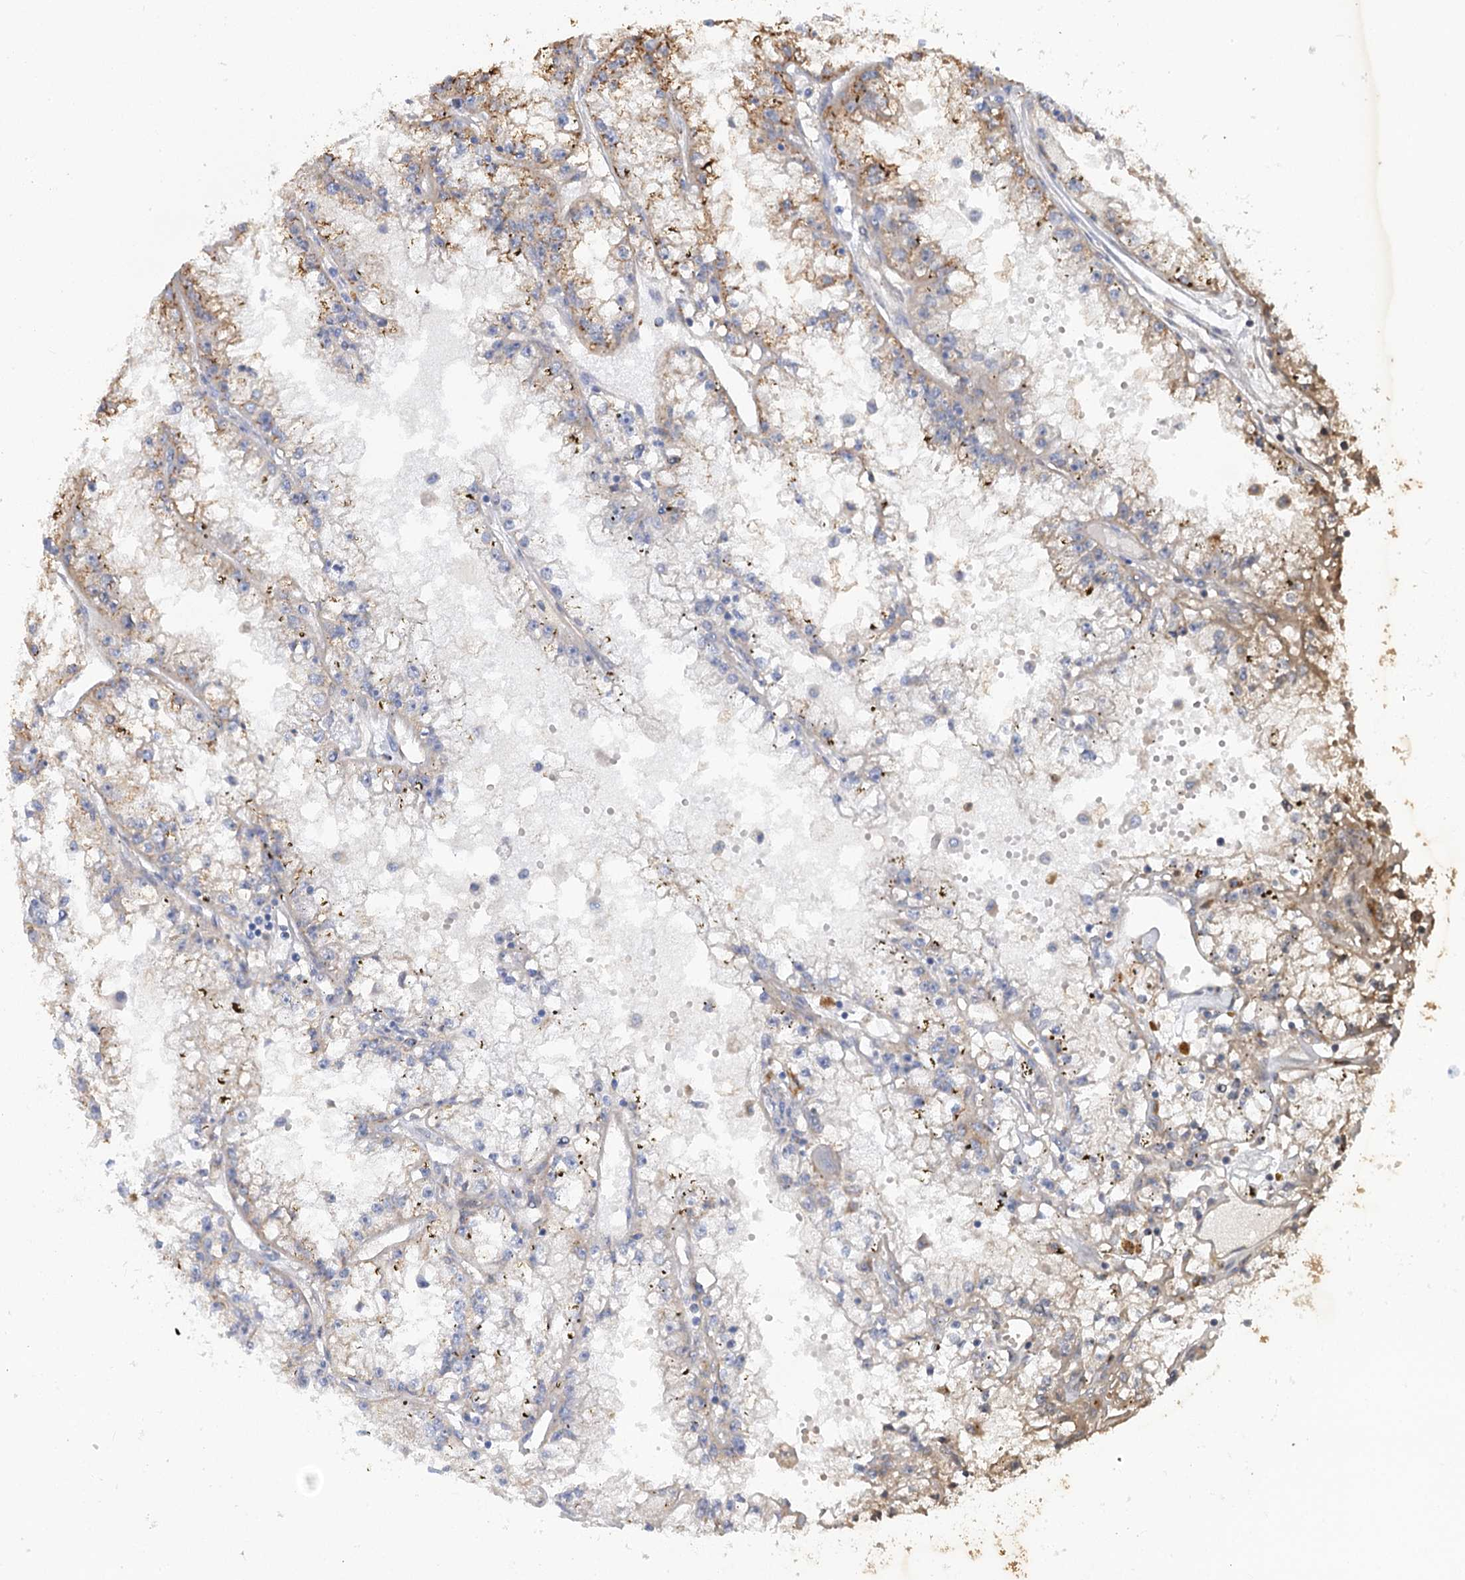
{"staining": {"intensity": "moderate", "quantity": "<25%", "location": "cytoplasmic/membranous"}, "tissue": "renal cancer", "cell_type": "Tumor cells", "image_type": "cancer", "snomed": [{"axis": "morphology", "description": "Adenocarcinoma, NOS"}, {"axis": "topography", "description": "Kidney"}], "caption": "IHC photomicrograph of neoplastic tissue: renal cancer stained using immunohistochemistry shows low levels of moderate protein expression localized specifically in the cytoplasmic/membranous of tumor cells, appearing as a cytoplasmic/membranous brown color.", "gene": "GUSB", "patient": {"sex": "male", "age": 56}}